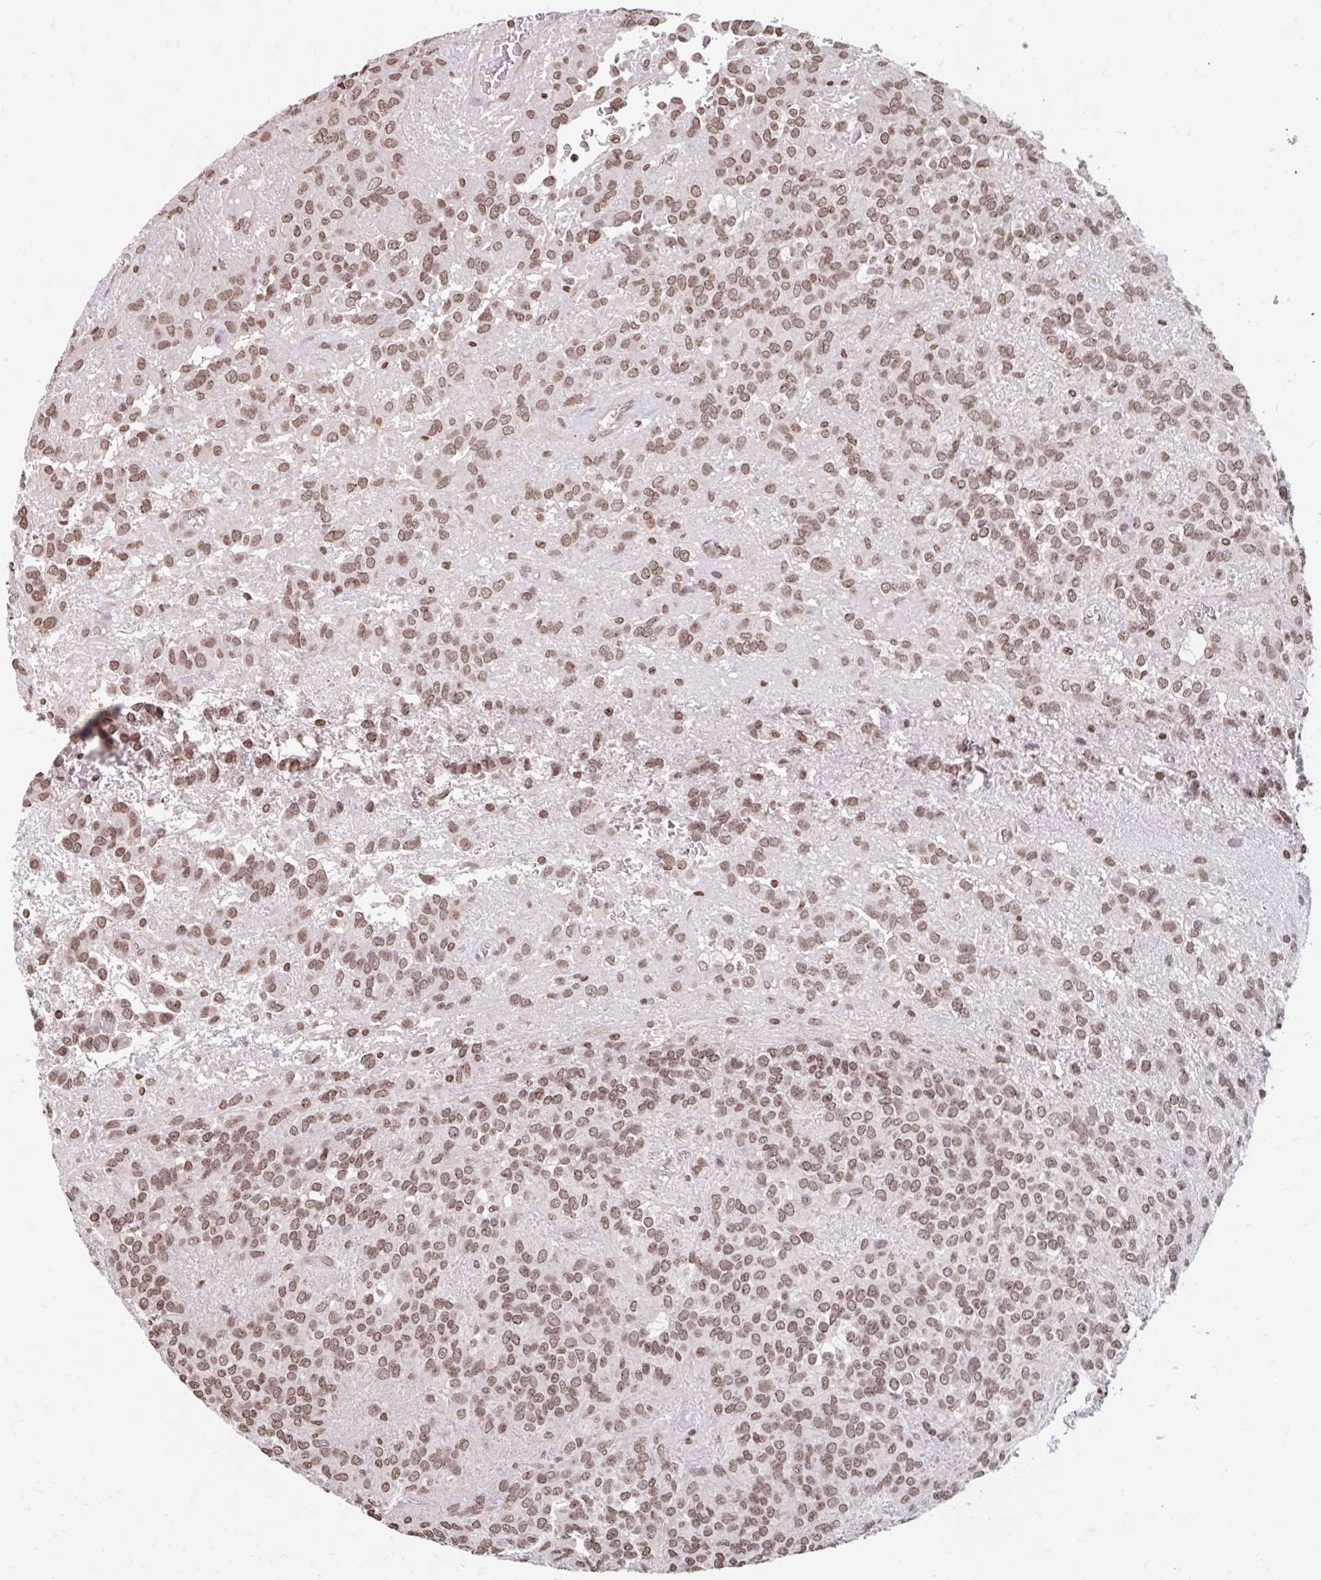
{"staining": {"intensity": "moderate", "quantity": ">75%", "location": "nuclear"}, "tissue": "glioma", "cell_type": "Tumor cells", "image_type": "cancer", "snomed": [{"axis": "morphology", "description": "Glioma, malignant, Low grade"}, {"axis": "topography", "description": "Brain"}], "caption": "High-power microscopy captured an immunohistochemistry micrograph of malignant low-grade glioma, revealing moderate nuclear expression in about >75% of tumor cells.", "gene": "ORC3", "patient": {"sex": "male", "age": 56}}